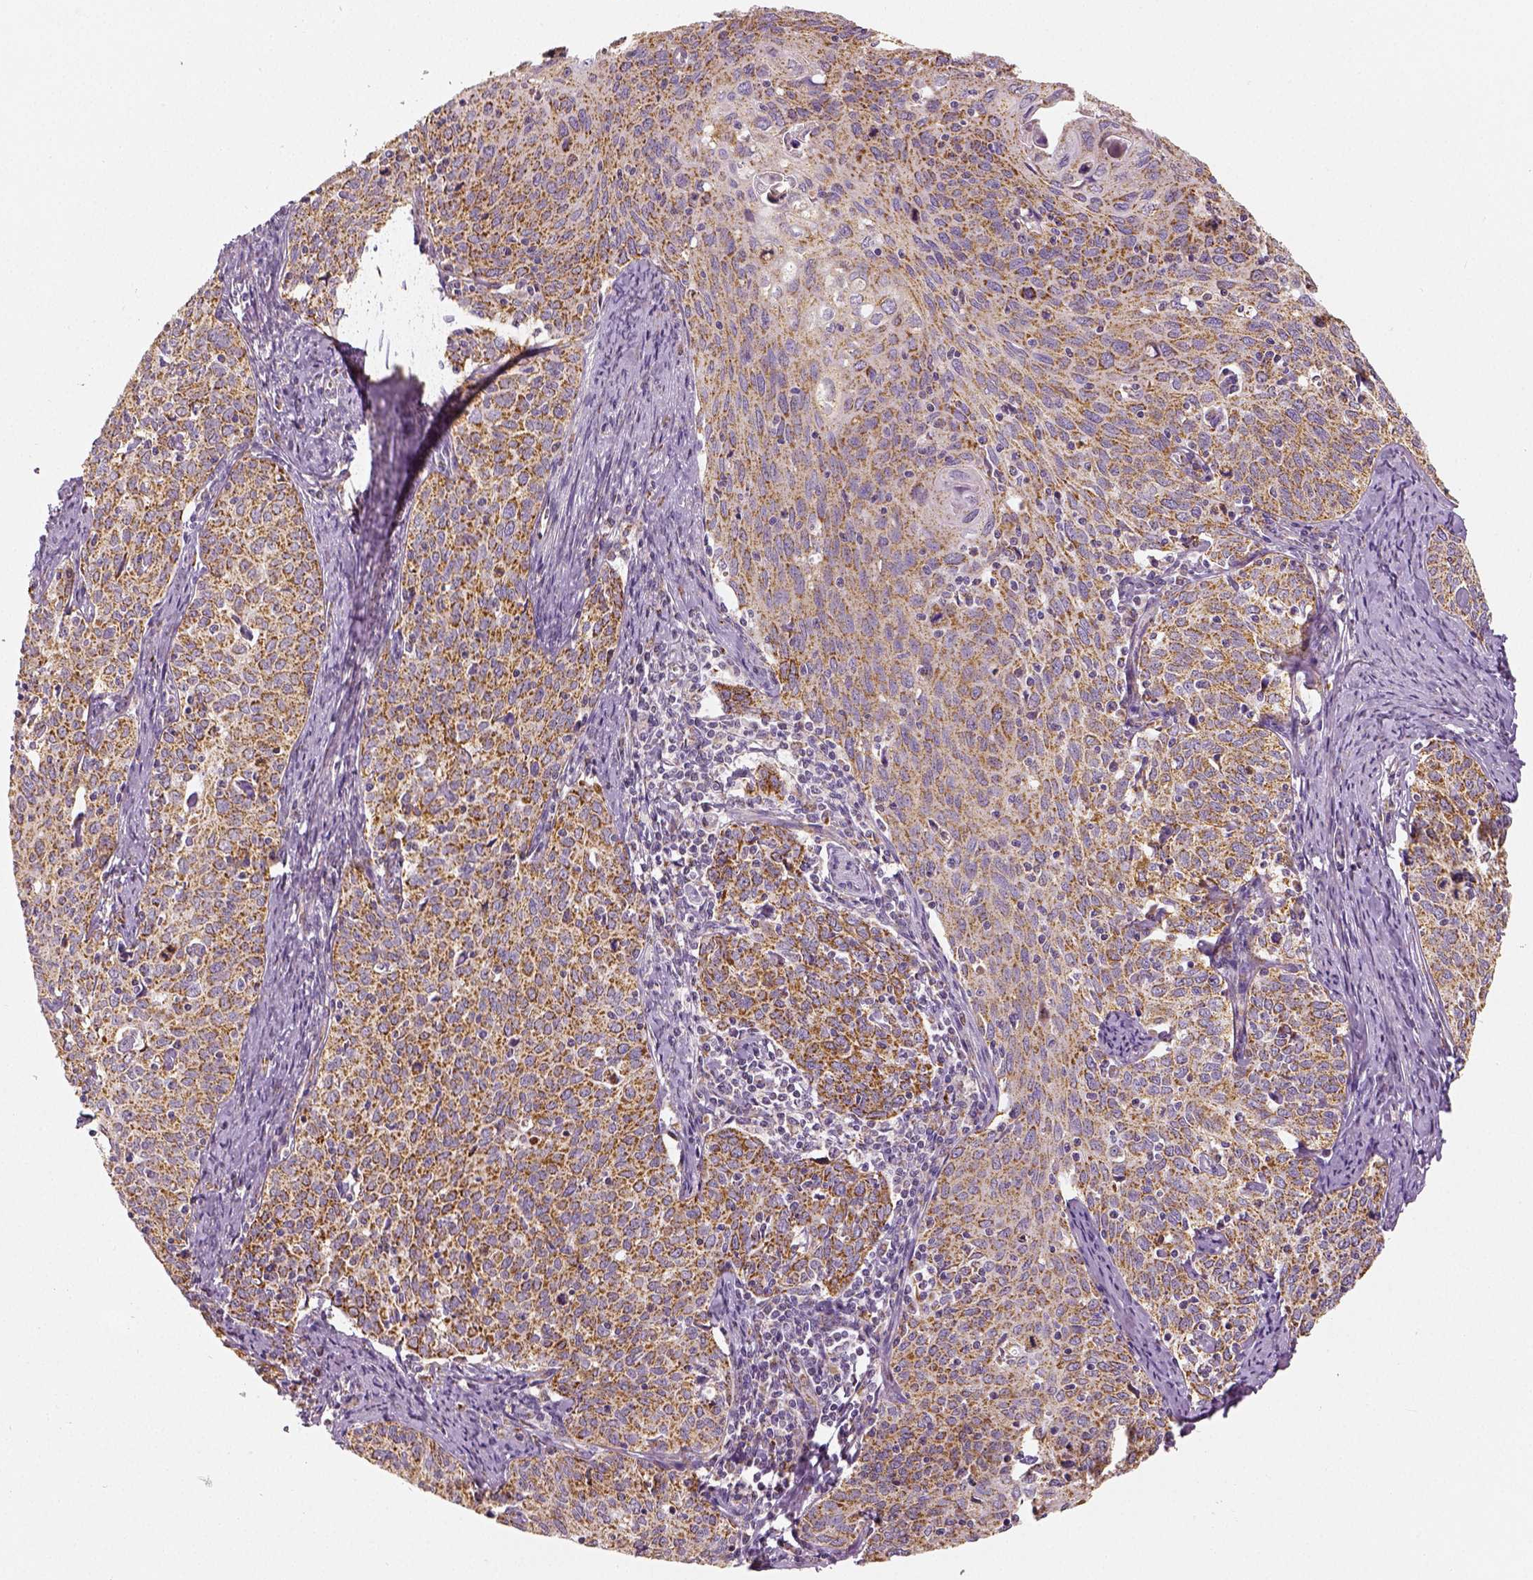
{"staining": {"intensity": "moderate", "quantity": ">75%", "location": "cytoplasmic/membranous"}, "tissue": "cervical cancer", "cell_type": "Tumor cells", "image_type": "cancer", "snomed": [{"axis": "morphology", "description": "Squamous cell carcinoma, NOS"}, {"axis": "topography", "description": "Cervix"}], "caption": "High-power microscopy captured an immunohistochemistry (IHC) photomicrograph of cervical squamous cell carcinoma, revealing moderate cytoplasmic/membranous expression in about >75% of tumor cells. (Brightfield microscopy of DAB IHC at high magnification).", "gene": "PGAM5", "patient": {"sex": "female", "age": 62}}